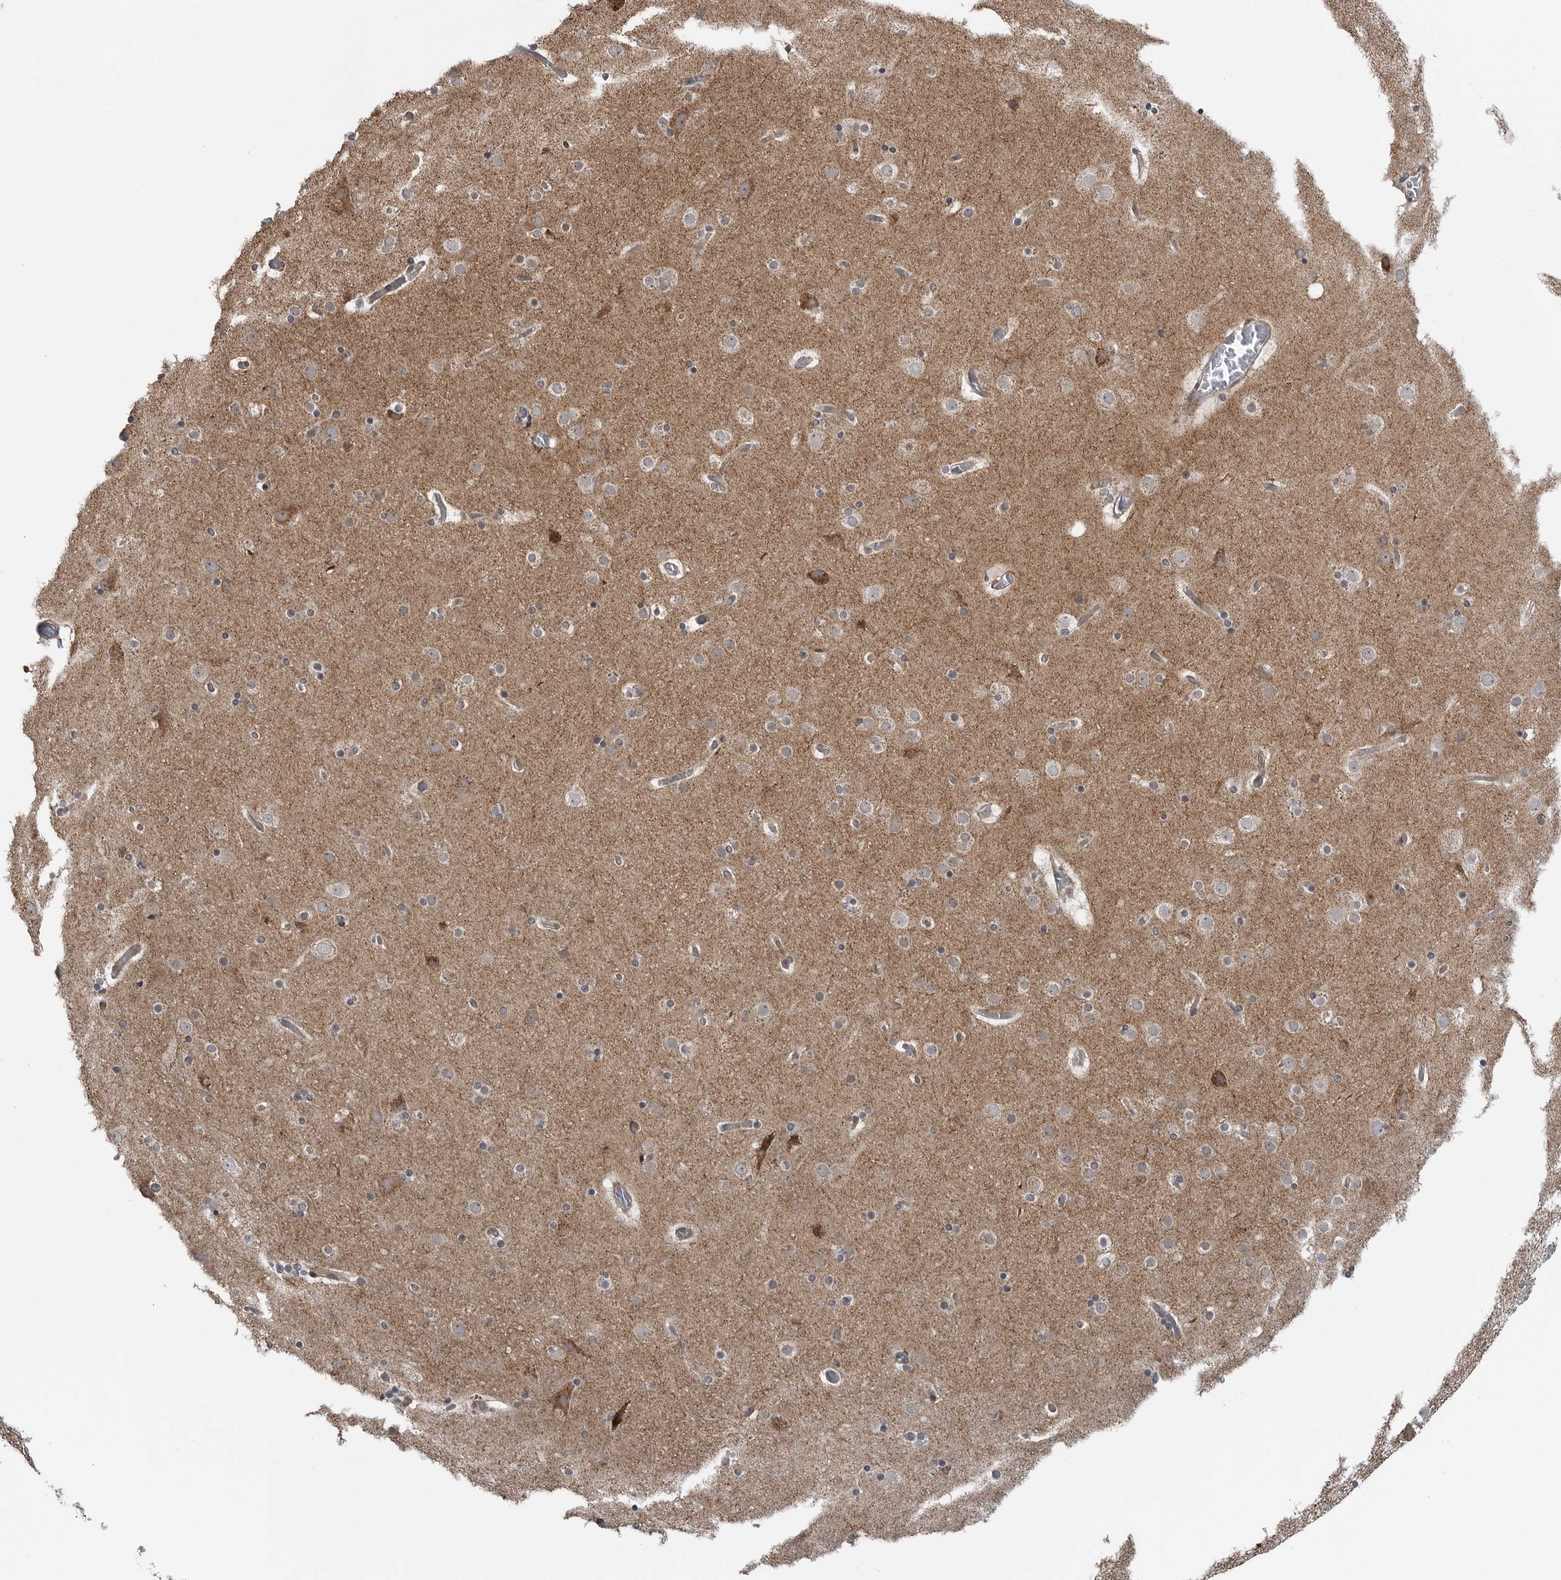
{"staining": {"intensity": "weak", "quantity": "25%-75%", "location": "cytoplasmic/membranous"}, "tissue": "cerebral cortex", "cell_type": "Endothelial cells", "image_type": "normal", "snomed": [{"axis": "morphology", "description": "Normal tissue, NOS"}, {"axis": "topography", "description": "Cerebral cortex"}], "caption": "Cerebral cortex stained with DAB immunohistochemistry displays low levels of weak cytoplasmic/membranous staining in approximately 25%-75% of endothelial cells. The staining was performed using DAB to visualize the protein expression in brown, while the nuclei were stained in blue with hematoxylin (Magnification: 20x).", "gene": "FAAP100", "patient": {"sex": "male", "age": 57}}